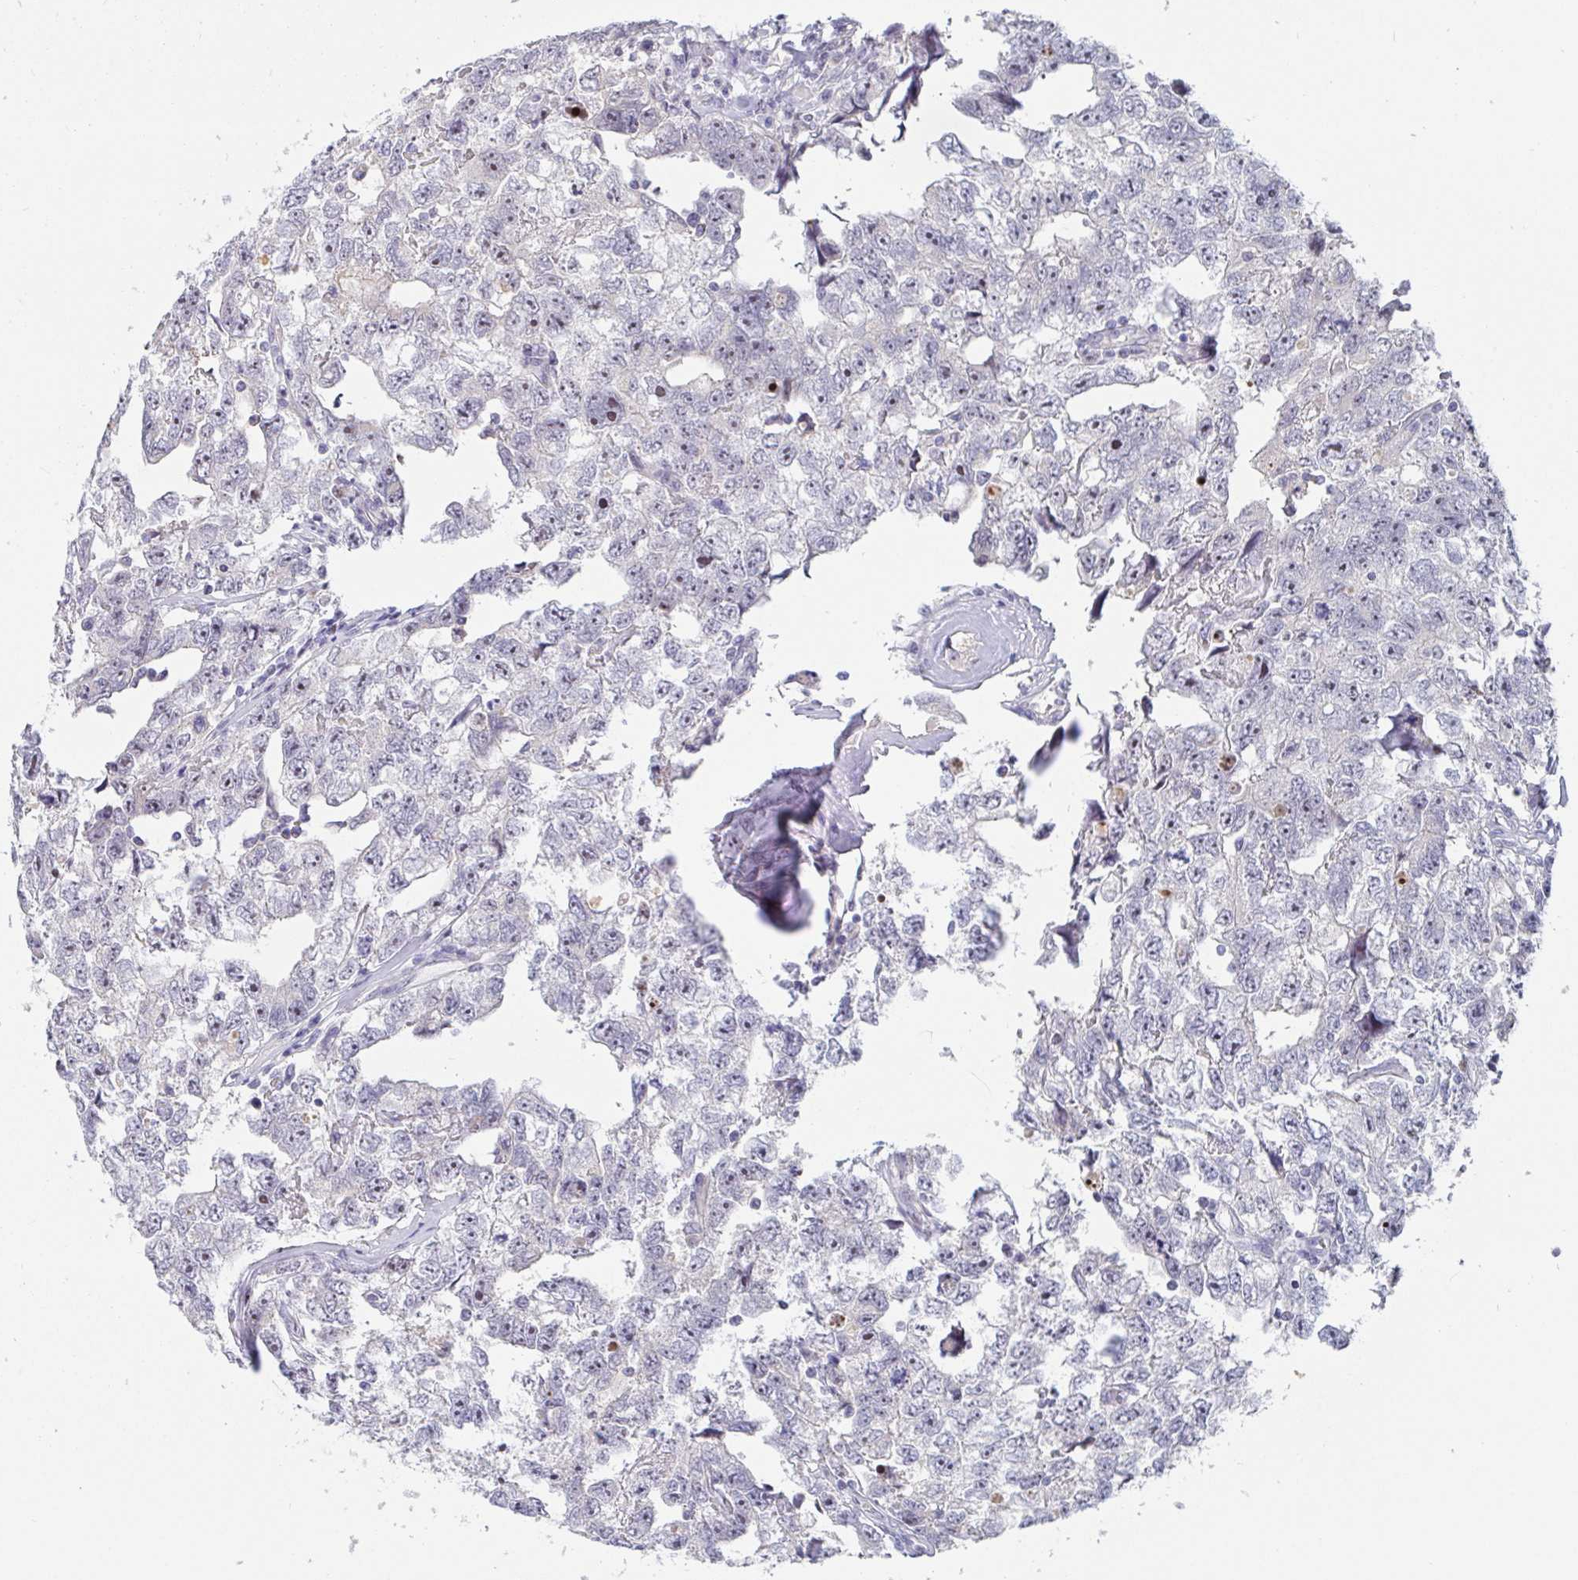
{"staining": {"intensity": "moderate", "quantity": "<25%", "location": "nuclear"}, "tissue": "testis cancer", "cell_type": "Tumor cells", "image_type": "cancer", "snomed": [{"axis": "morphology", "description": "Carcinoma, Embryonal, NOS"}, {"axis": "topography", "description": "Testis"}], "caption": "Immunohistochemical staining of testis embryonal carcinoma displays low levels of moderate nuclear positivity in approximately <25% of tumor cells.", "gene": "MYC", "patient": {"sex": "male", "age": 22}}